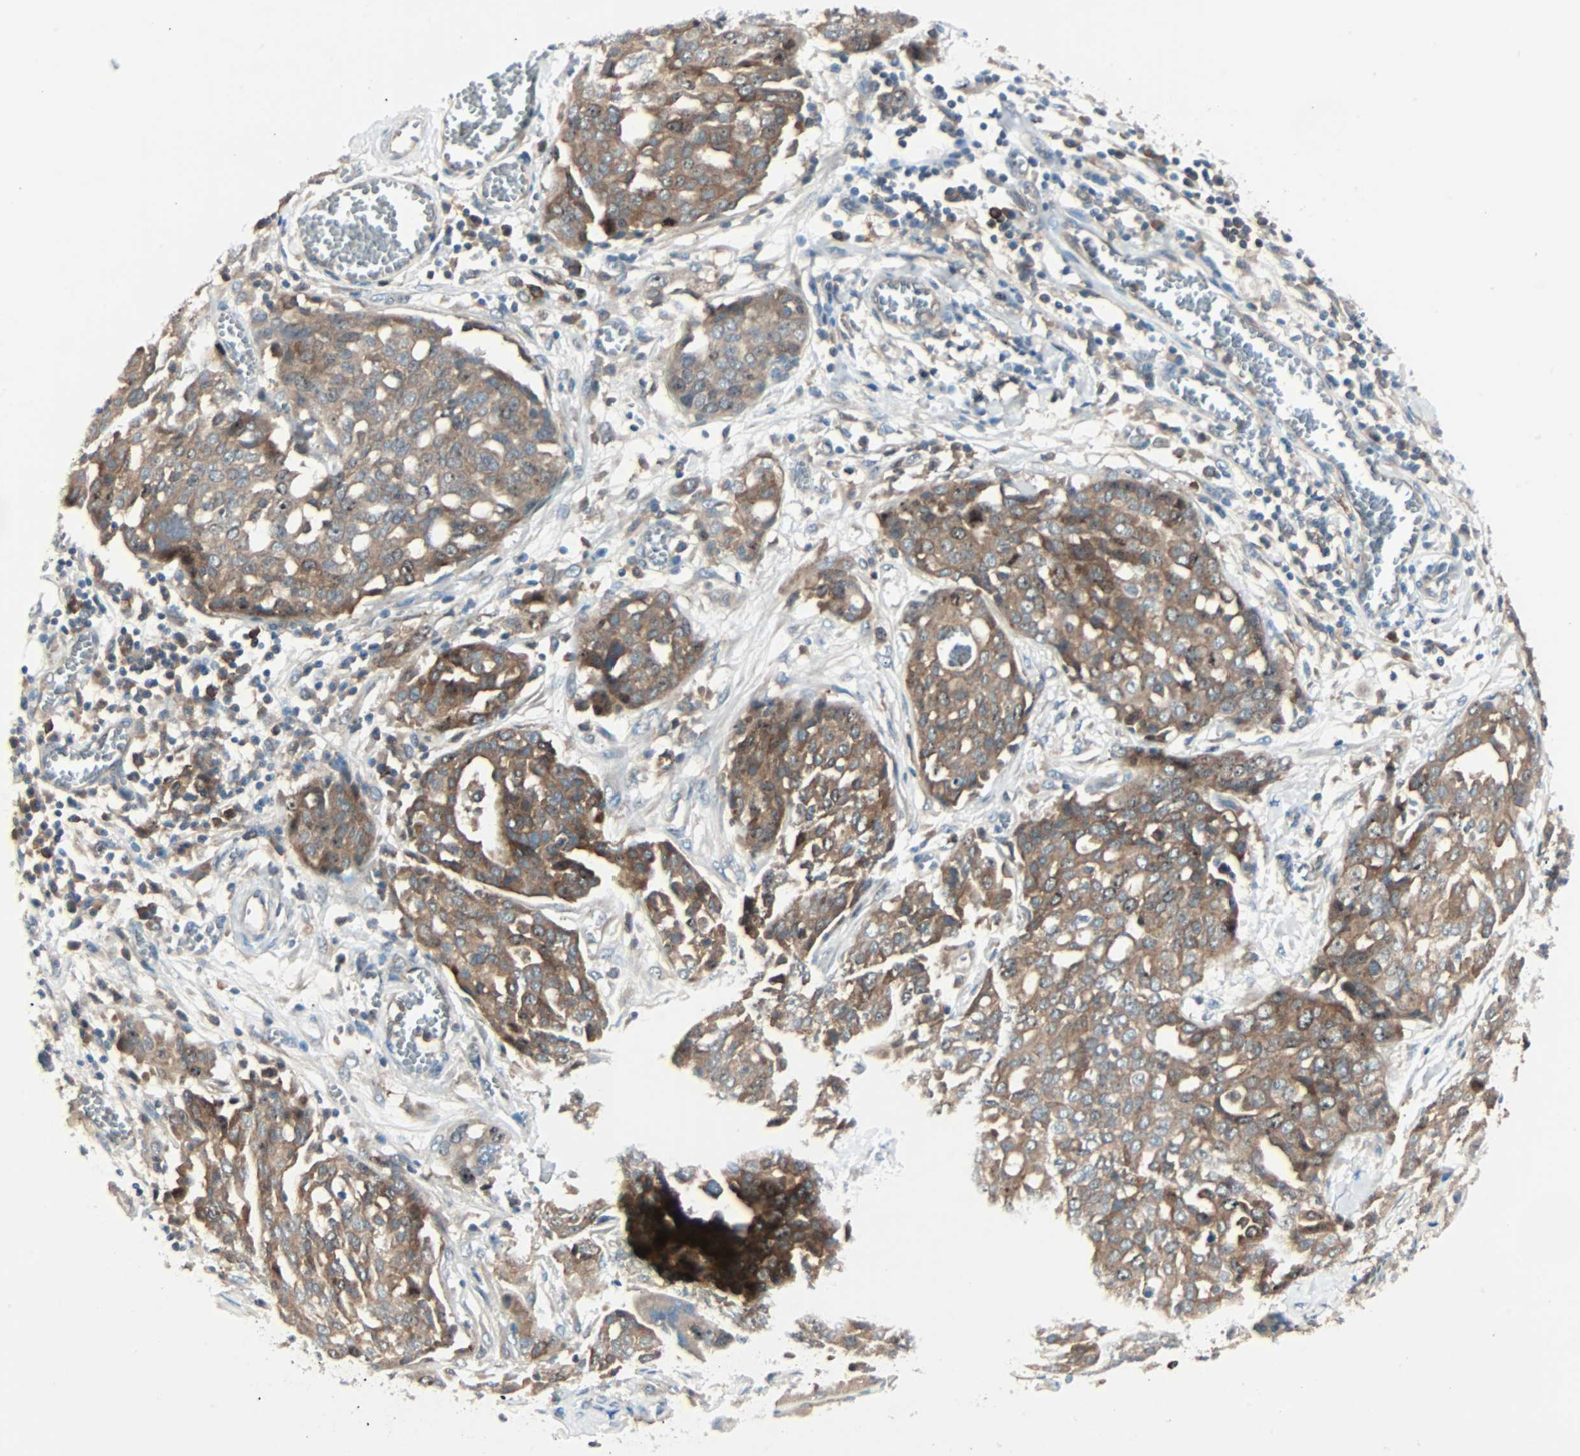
{"staining": {"intensity": "moderate", "quantity": ">75%", "location": "cytoplasmic/membranous"}, "tissue": "ovarian cancer", "cell_type": "Tumor cells", "image_type": "cancer", "snomed": [{"axis": "morphology", "description": "Cystadenocarcinoma, serous, NOS"}, {"axis": "topography", "description": "Soft tissue"}, {"axis": "topography", "description": "Ovary"}], "caption": "Immunohistochemistry histopathology image of neoplastic tissue: serous cystadenocarcinoma (ovarian) stained using immunohistochemistry exhibits medium levels of moderate protein expression localized specifically in the cytoplasmic/membranous of tumor cells, appearing as a cytoplasmic/membranous brown color.", "gene": "SMIM8", "patient": {"sex": "female", "age": 57}}